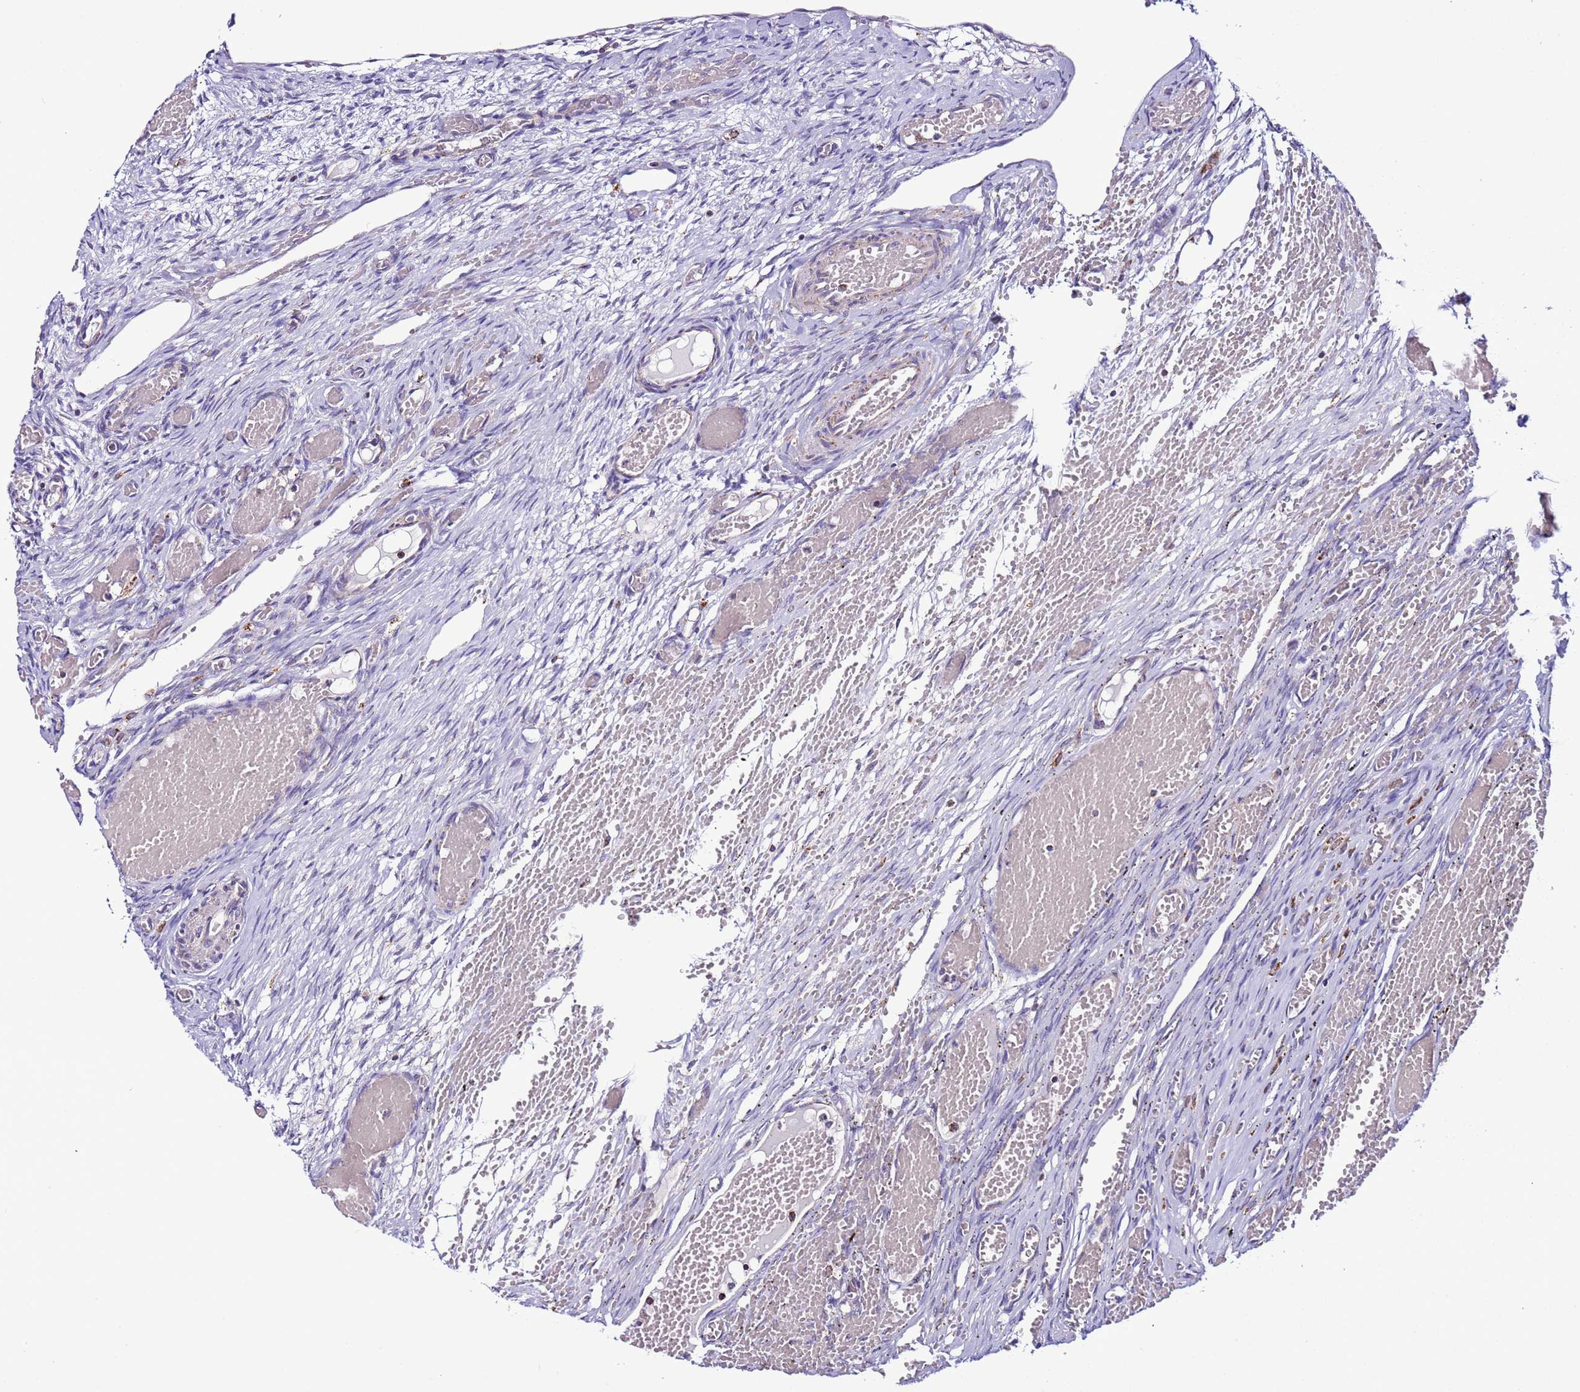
{"staining": {"intensity": "negative", "quantity": "none", "location": "none"}, "tissue": "ovary", "cell_type": "Ovarian stroma cells", "image_type": "normal", "snomed": [{"axis": "morphology", "description": "Adenocarcinoma, NOS"}, {"axis": "topography", "description": "Endometrium"}], "caption": "This is a photomicrograph of IHC staining of benign ovary, which shows no positivity in ovarian stroma cells. The staining is performed using DAB (3,3'-diaminobenzidine) brown chromogen with nuclei counter-stained in using hematoxylin.", "gene": "UEVLD", "patient": {"sex": "female", "age": 32}}